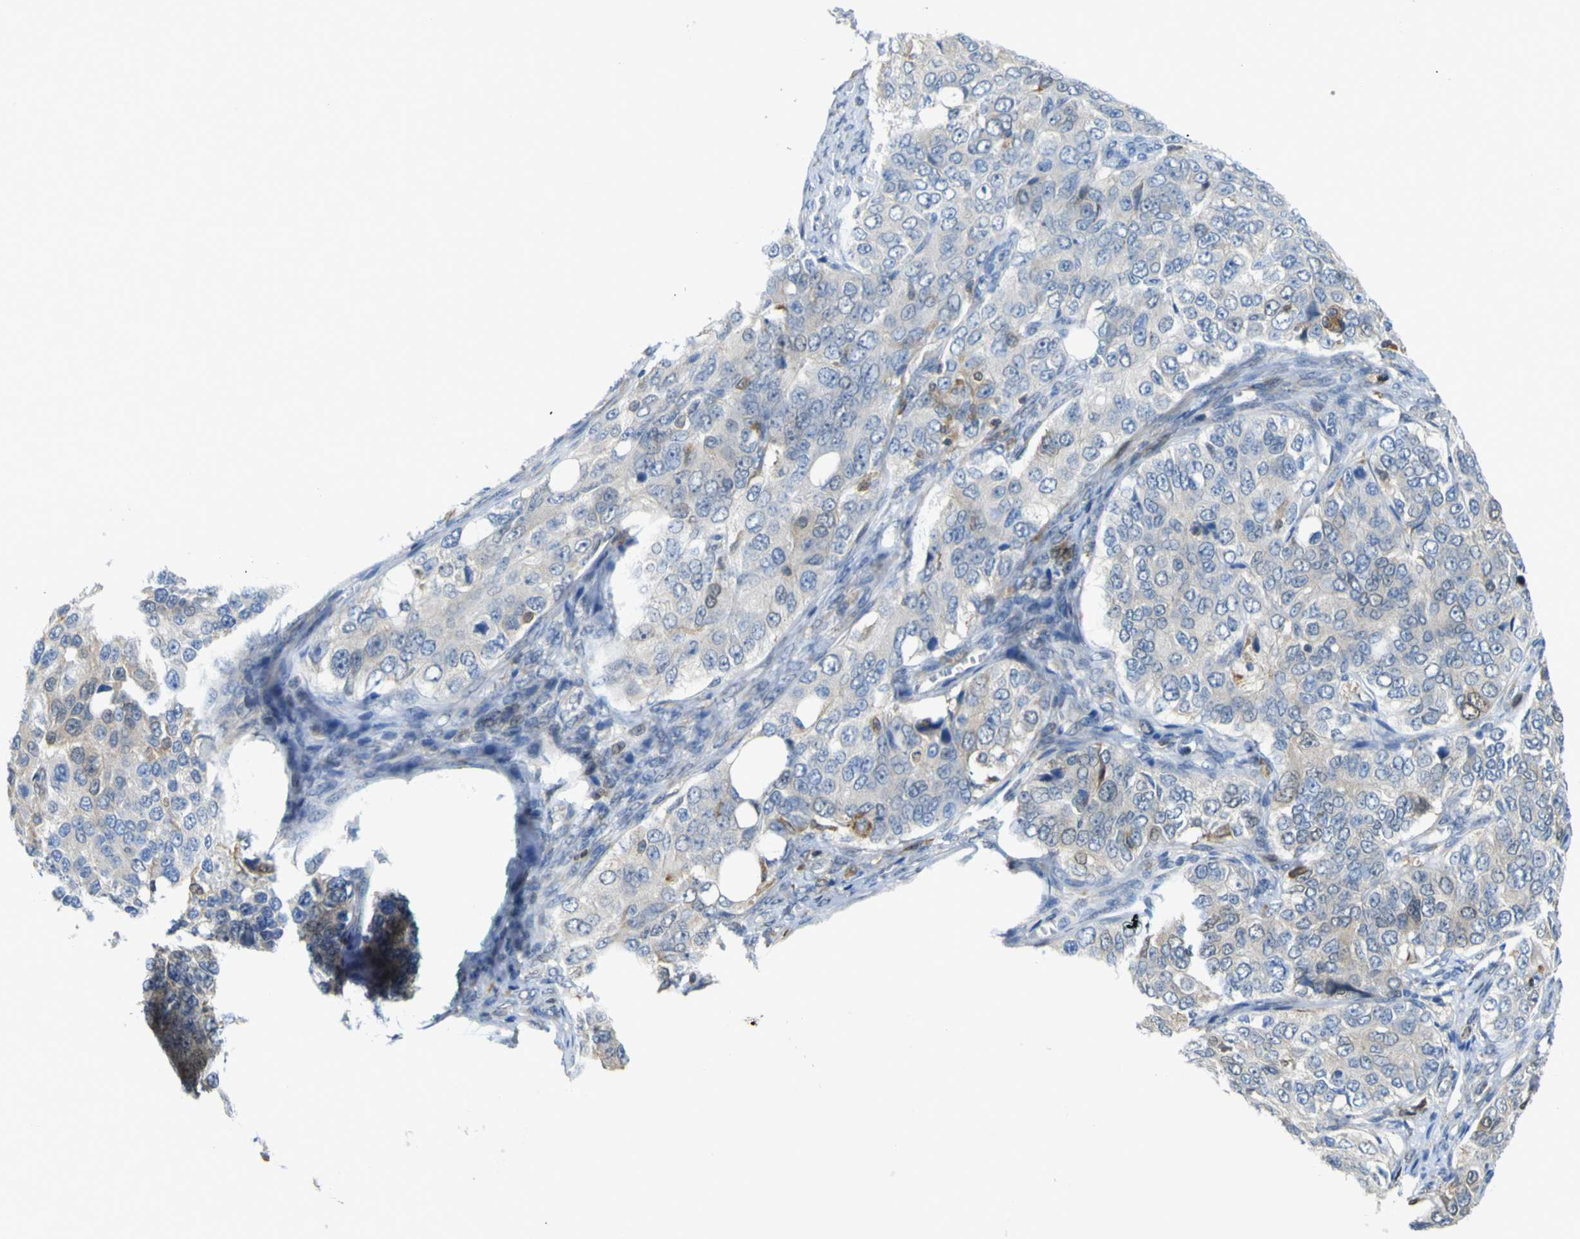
{"staining": {"intensity": "moderate", "quantity": "<25%", "location": "cytoplasmic/membranous"}, "tissue": "ovarian cancer", "cell_type": "Tumor cells", "image_type": "cancer", "snomed": [{"axis": "morphology", "description": "Carcinoma, endometroid"}, {"axis": "topography", "description": "Ovary"}], "caption": "The immunohistochemical stain shows moderate cytoplasmic/membranous staining in tumor cells of ovarian cancer (endometroid carcinoma) tissue.", "gene": "ABHD3", "patient": {"sex": "female", "age": 51}}